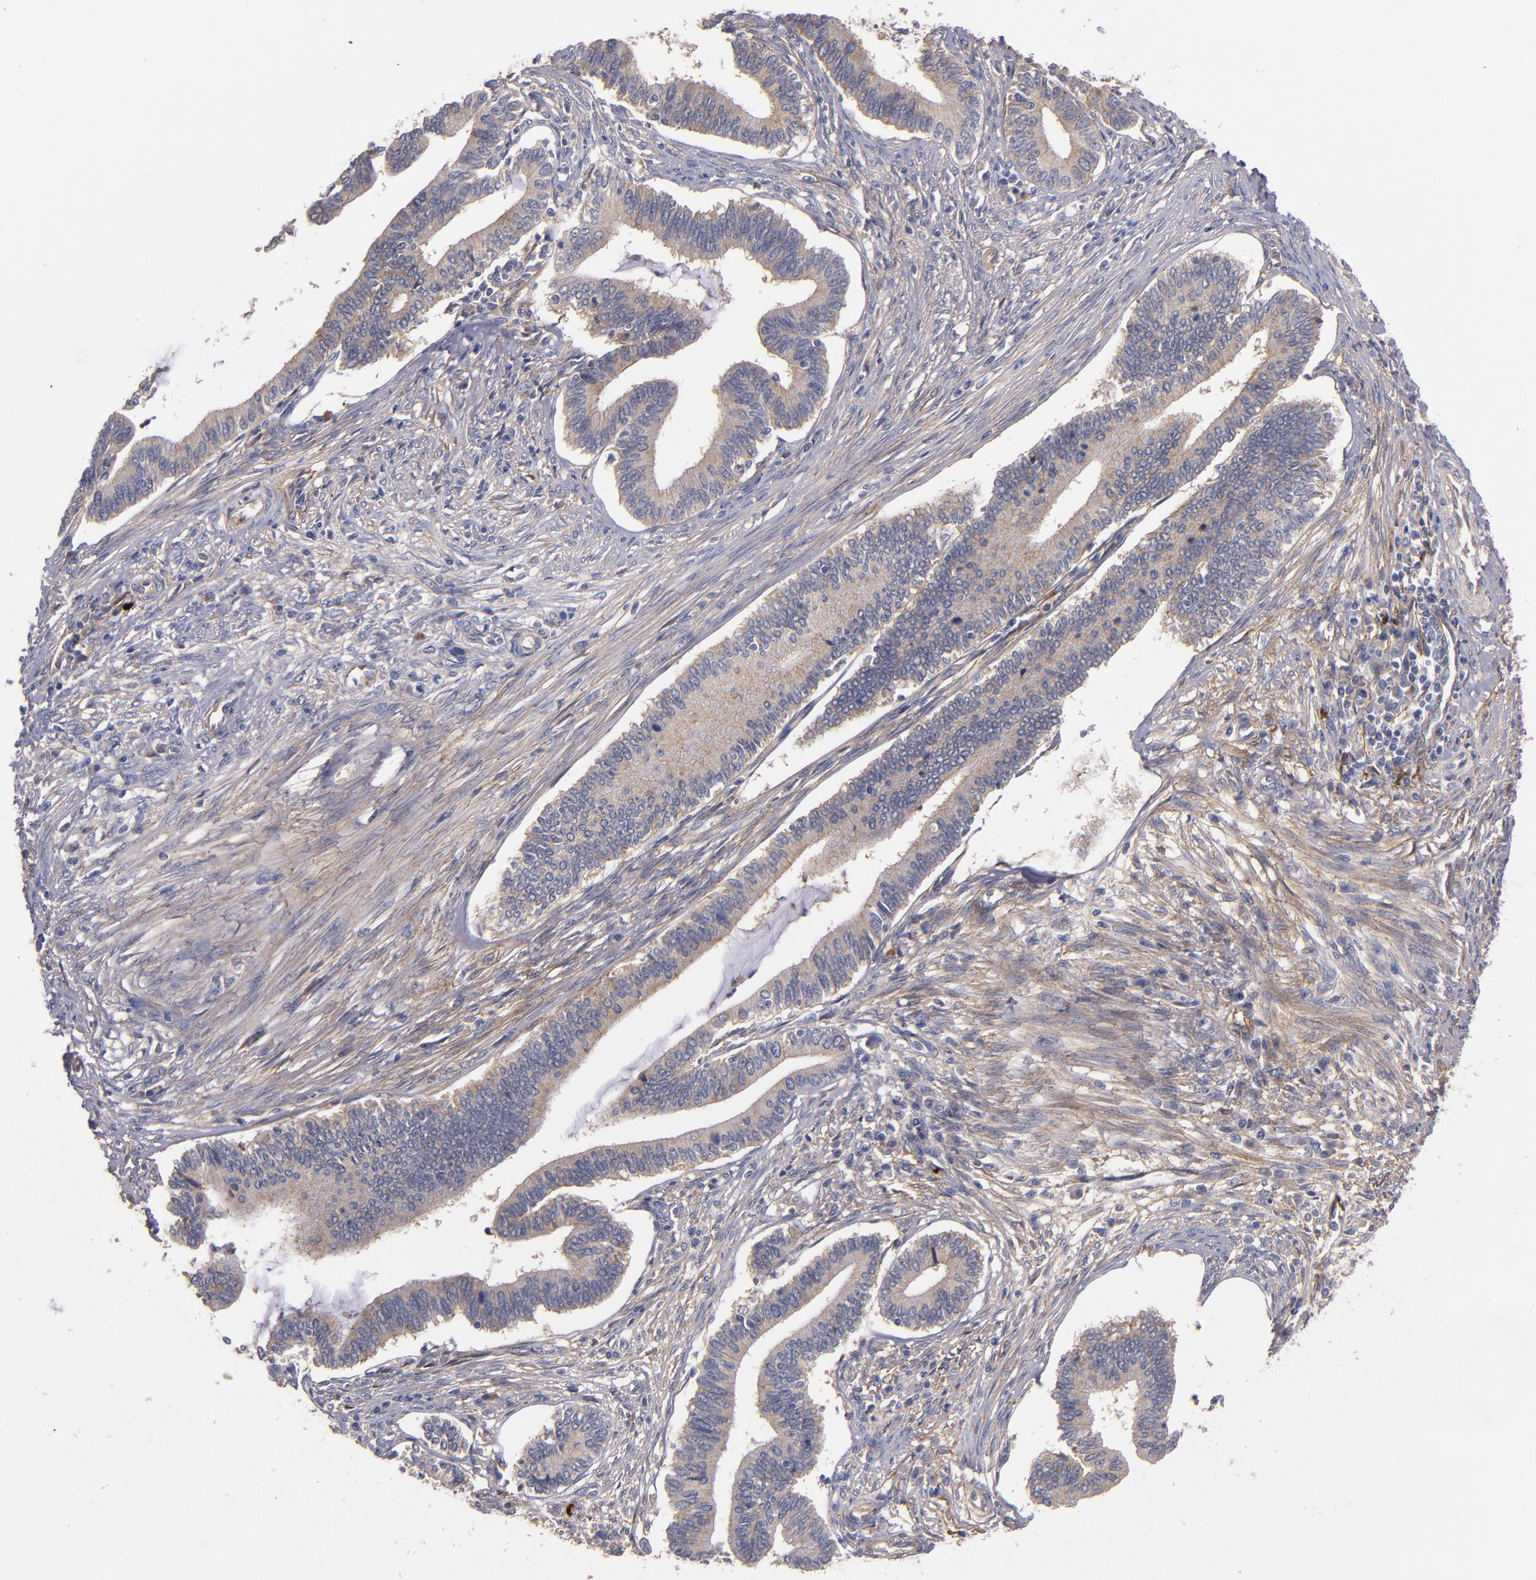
{"staining": {"intensity": "weak", "quantity": ">75%", "location": "cytoplasmic/membranous"}, "tissue": "cervical cancer", "cell_type": "Tumor cells", "image_type": "cancer", "snomed": [{"axis": "morphology", "description": "Adenocarcinoma, NOS"}, {"axis": "topography", "description": "Cervix"}], "caption": "Human cervical cancer stained with a brown dye demonstrates weak cytoplasmic/membranous positive staining in approximately >75% of tumor cells.", "gene": "PLSCR4", "patient": {"sex": "female", "age": 36}}